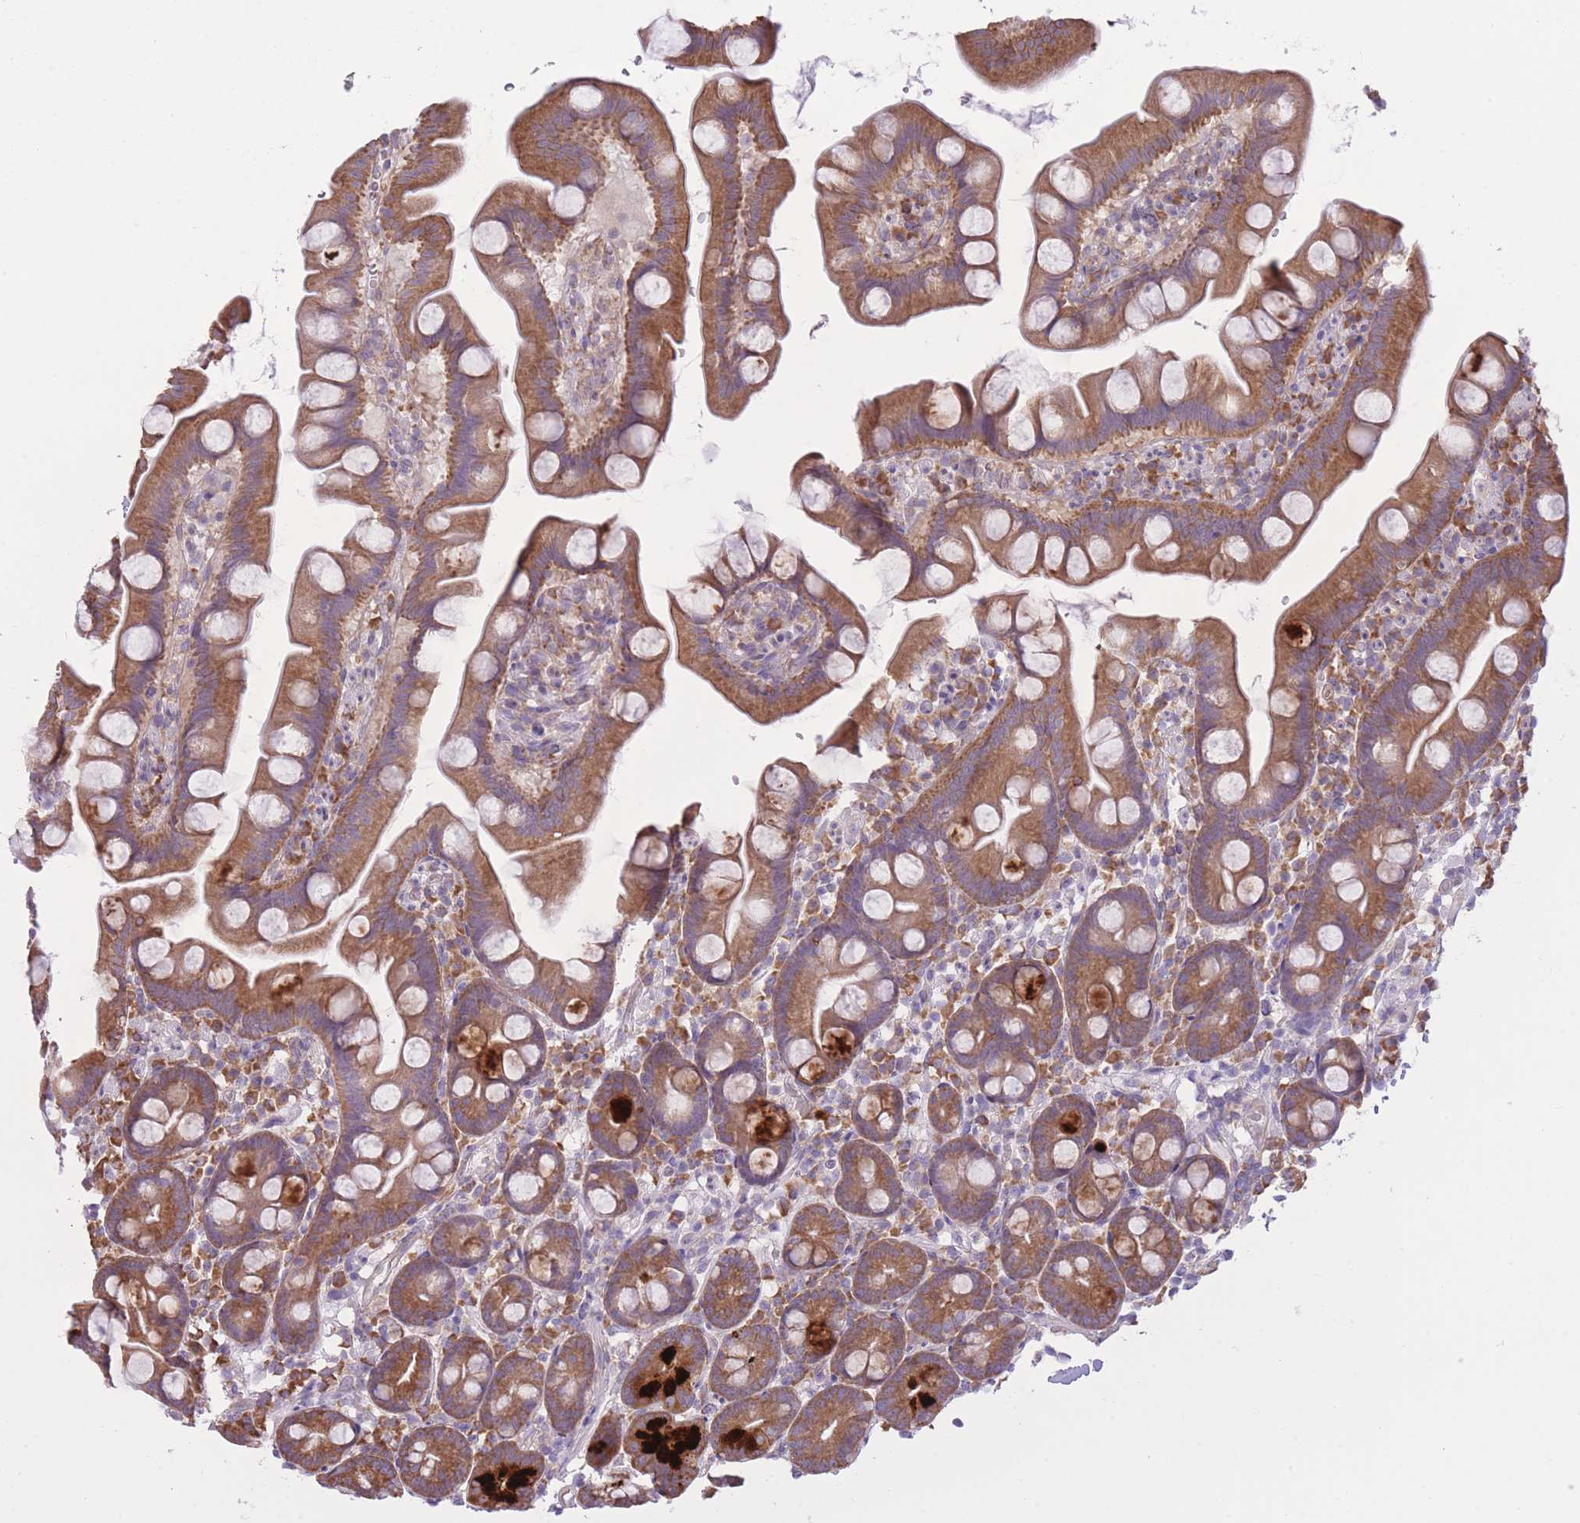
{"staining": {"intensity": "moderate", "quantity": ">75%", "location": "cytoplasmic/membranous"}, "tissue": "small intestine", "cell_type": "Glandular cells", "image_type": "normal", "snomed": [{"axis": "morphology", "description": "Normal tissue, NOS"}, {"axis": "topography", "description": "Small intestine"}], "caption": "Immunohistochemistry (DAB (3,3'-diaminobenzidine)) staining of unremarkable small intestine exhibits moderate cytoplasmic/membranous protein staining in about >75% of glandular cells. The staining is performed using DAB (3,3'-diaminobenzidine) brown chromogen to label protein expression. The nuclei are counter-stained blue using hematoxylin.", "gene": "ZNF501", "patient": {"sex": "female", "age": 68}}